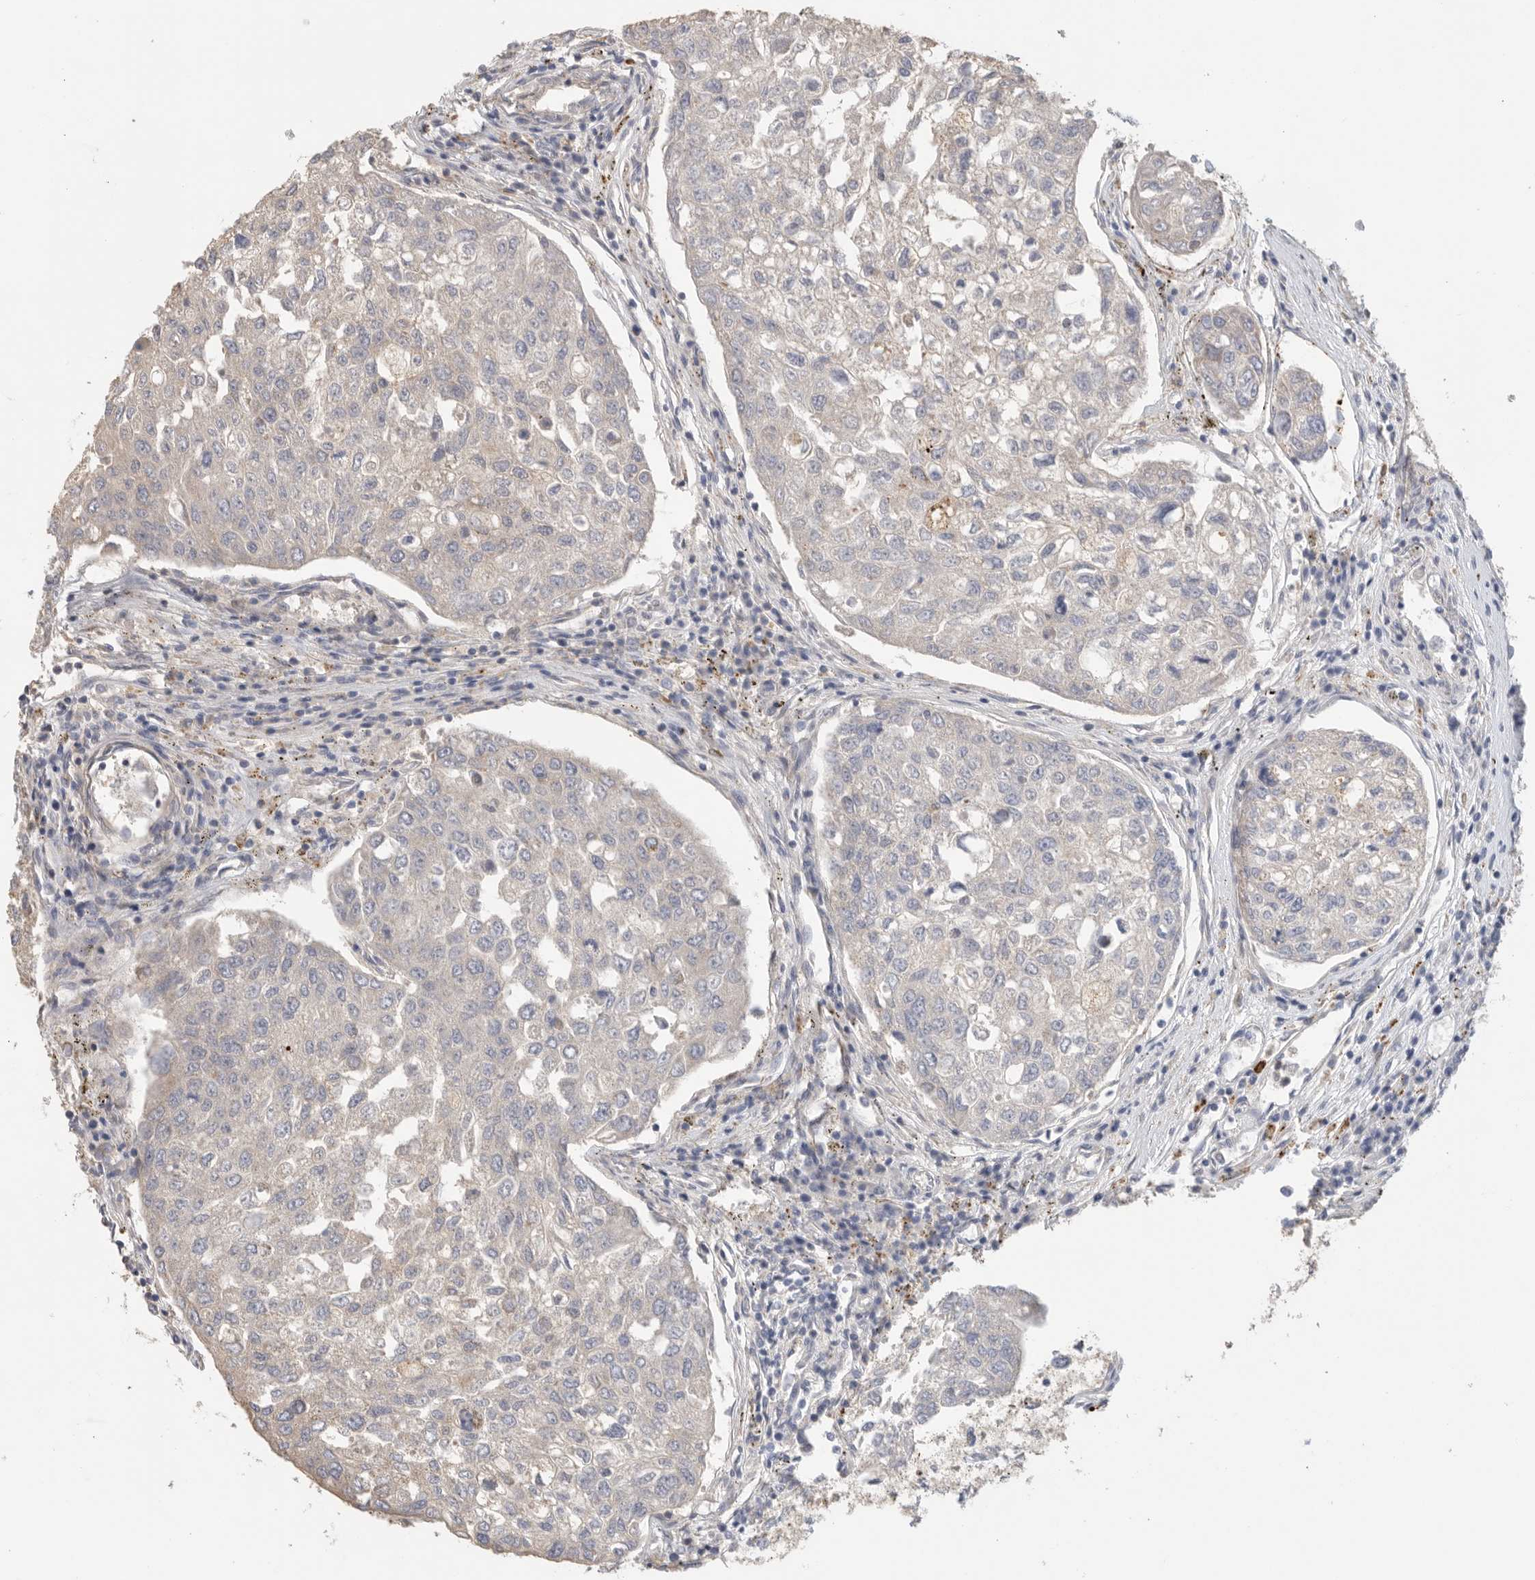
{"staining": {"intensity": "negative", "quantity": "none", "location": "none"}, "tissue": "urothelial cancer", "cell_type": "Tumor cells", "image_type": "cancer", "snomed": [{"axis": "morphology", "description": "Urothelial carcinoma, High grade"}, {"axis": "topography", "description": "Lymph node"}, {"axis": "topography", "description": "Urinary bladder"}], "caption": "A high-resolution image shows IHC staining of urothelial cancer, which exhibits no significant expression in tumor cells.", "gene": "GGH", "patient": {"sex": "male", "age": 51}}